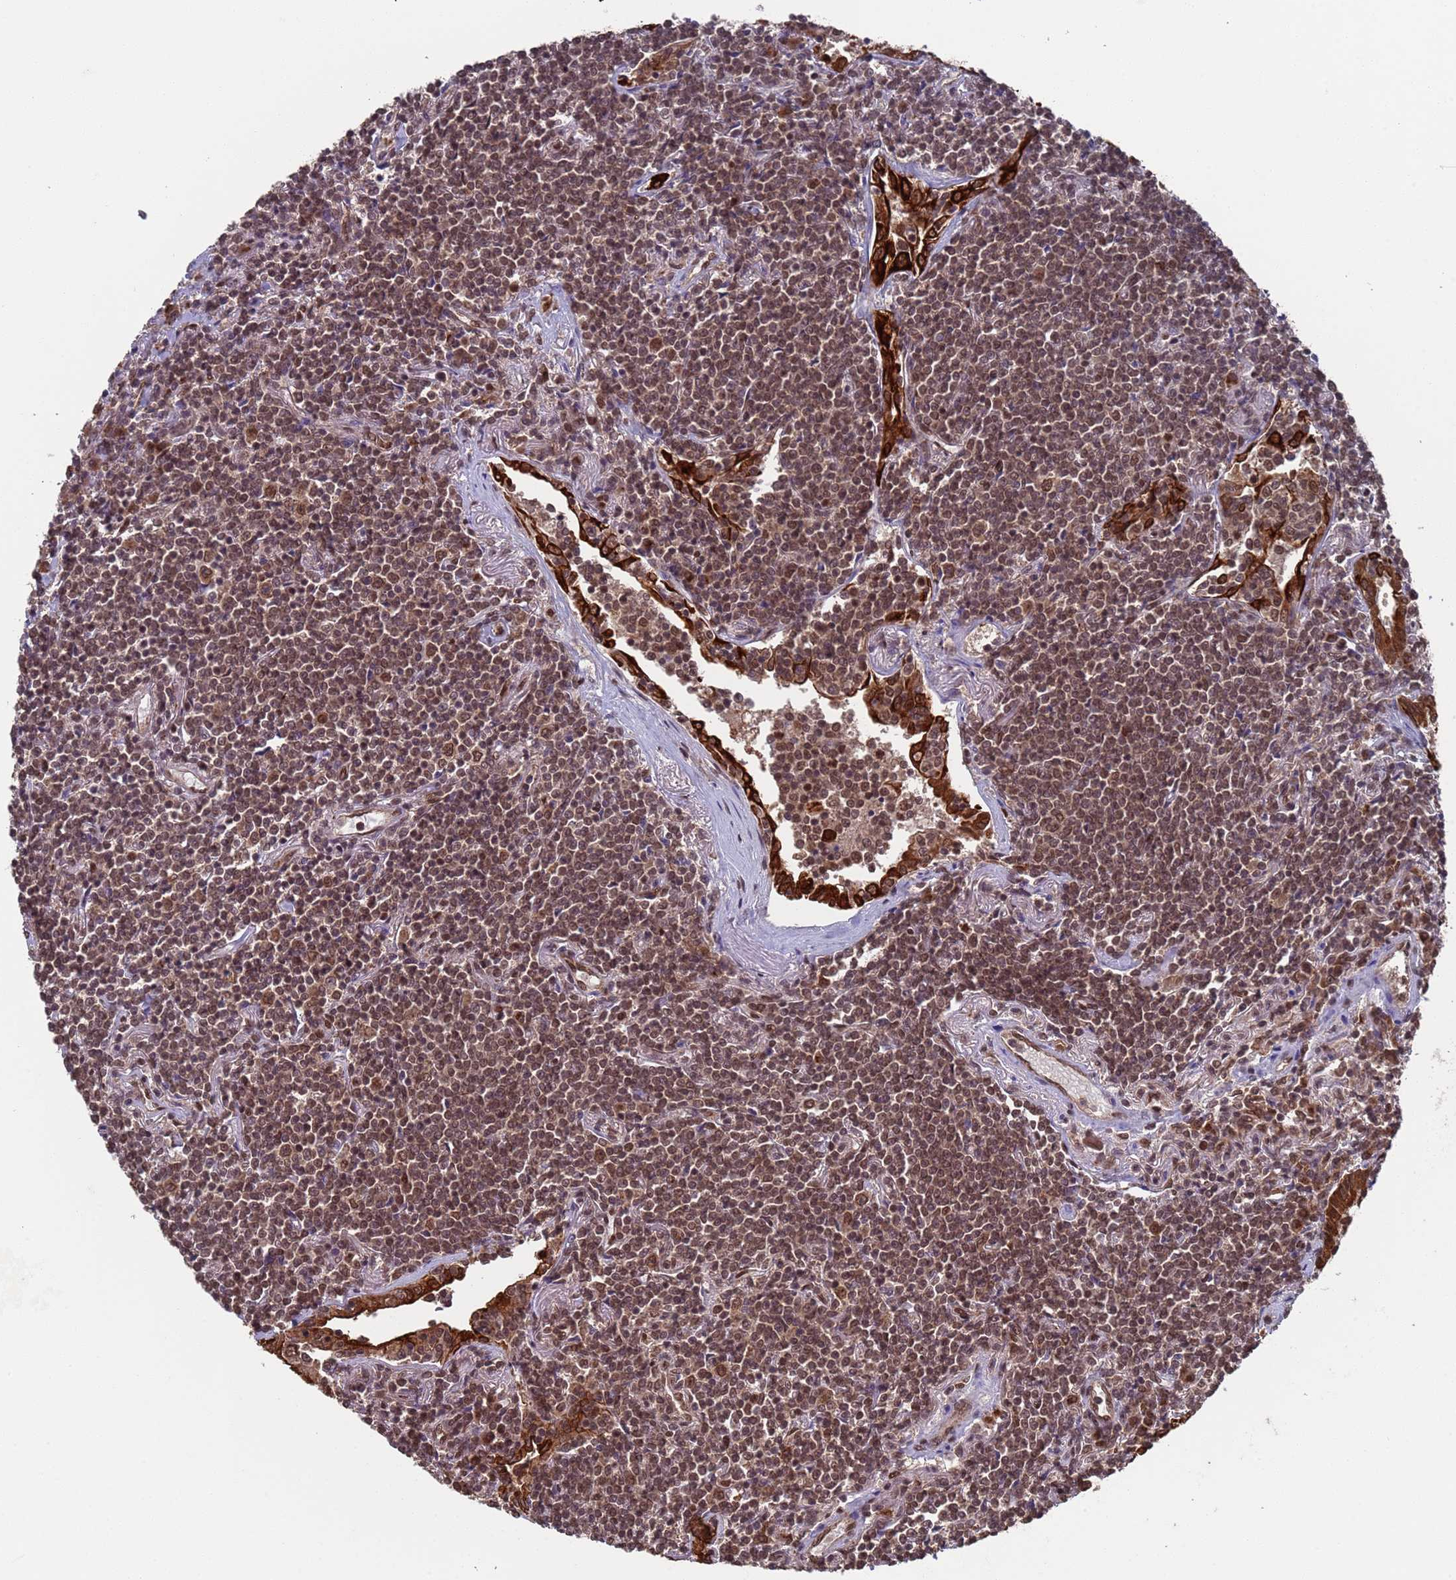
{"staining": {"intensity": "weak", "quantity": ">75%", "location": "cytoplasmic/membranous,nuclear"}, "tissue": "lymphoma", "cell_type": "Tumor cells", "image_type": "cancer", "snomed": [{"axis": "morphology", "description": "Malignant lymphoma, non-Hodgkin's type, Low grade"}, {"axis": "topography", "description": "Lung"}], "caption": "The image shows immunohistochemical staining of lymphoma. There is weak cytoplasmic/membranous and nuclear expression is identified in about >75% of tumor cells.", "gene": "FUBP3", "patient": {"sex": "female", "age": 71}}